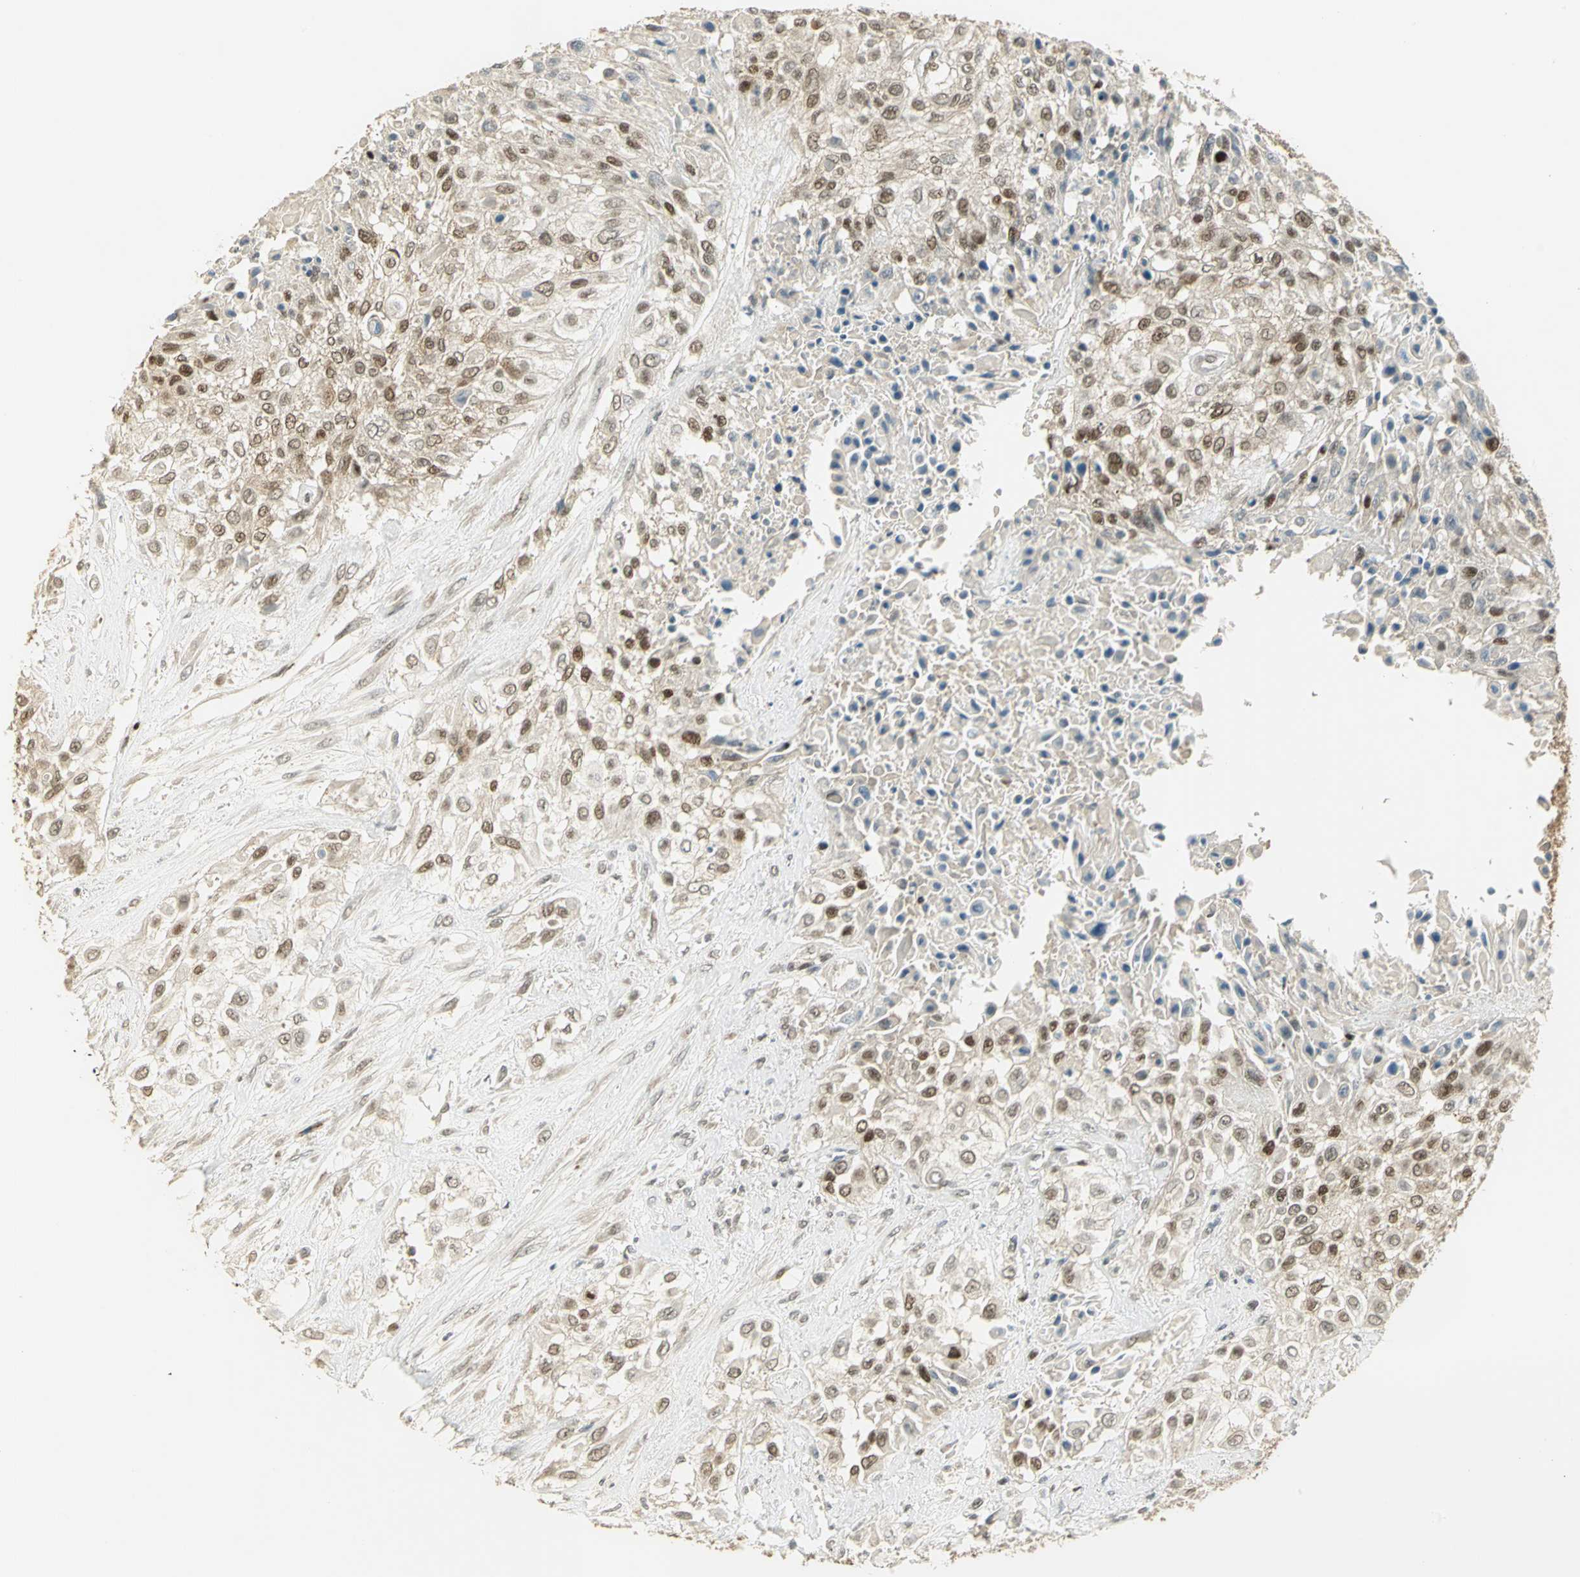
{"staining": {"intensity": "strong", "quantity": ">75%", "location": "nuclear"}, "tissue": "urothelial cancer", "cell_type": "Tumor cells", "image_type": "cancer", "snomed": [{"axis": "morphology", "description": "Urothelial carcinoma, High grade"}, {"axis": "topography", "description": "Urinary bladder"}], "caption": "Brown immunohistochemical staining in human urothelial cancer shows strong nuclear staining in approximately >75% of tumor cells.", "gene": "AK6", "patient": {"sex": "male", "age": 57}}